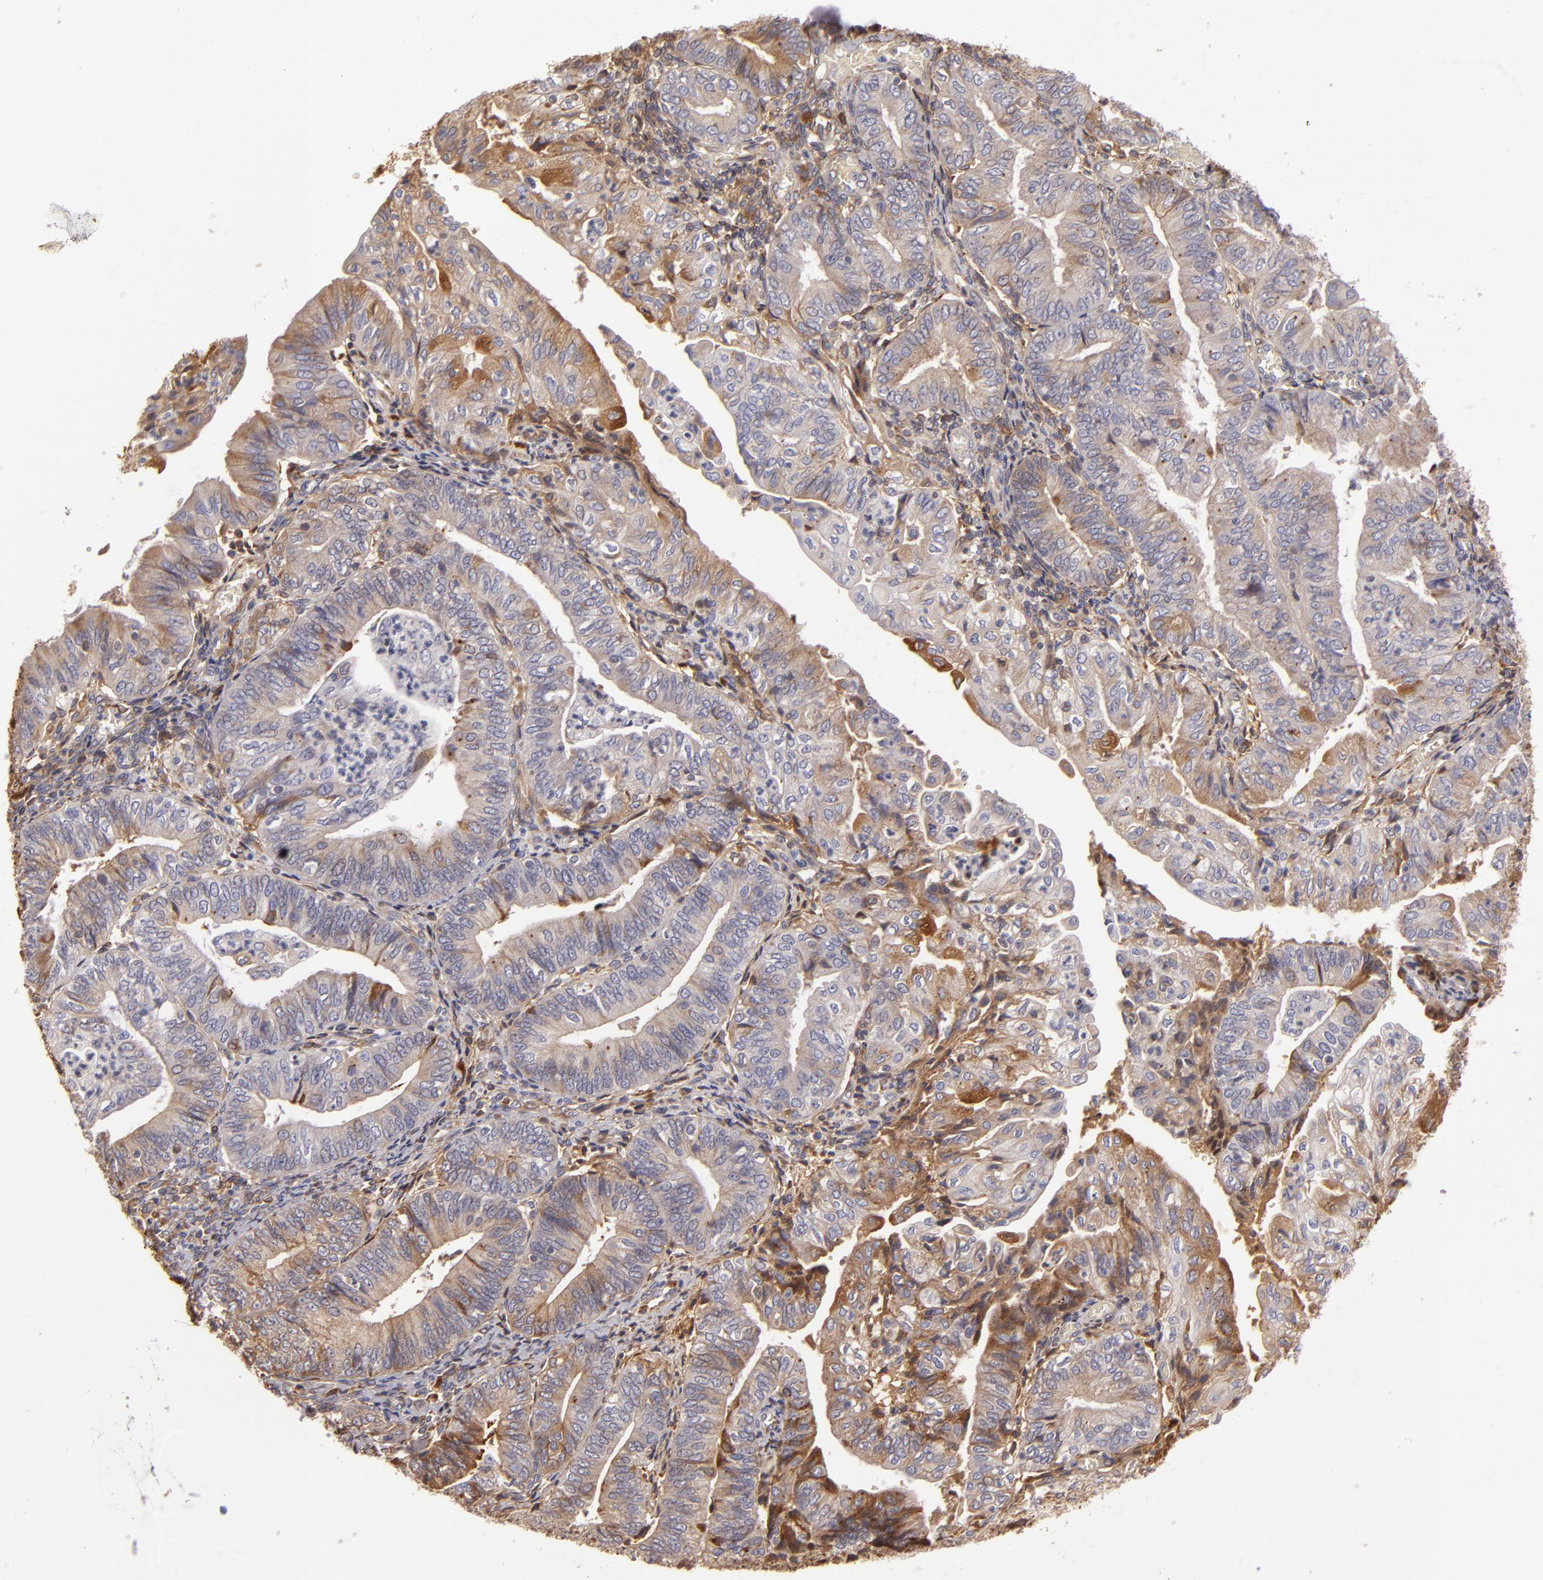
{"staining": {"intensity": "moderate", "quantity": ">75%", "location": "cytoplasmic/membranous"}, "tissue": "endometrial cancer", "cell_type": "Tumor cells", "image_type": "cancer", "snomed": [{"axis": "morphology", "description": "Adenocarcinoma, NOS"}, {"axis": "topography", "description": "Endometrium"}], "caption": "DAB (3,3'-diaminobenzidine) immunohistochemical staining of human adenocarcinoma (endometrial) exhibits moderate cytoplasmic/membranous protein staining in about >75% of tumor cells.", "gene": "CFB", "patient": {"sex": "female", "age": 55}}